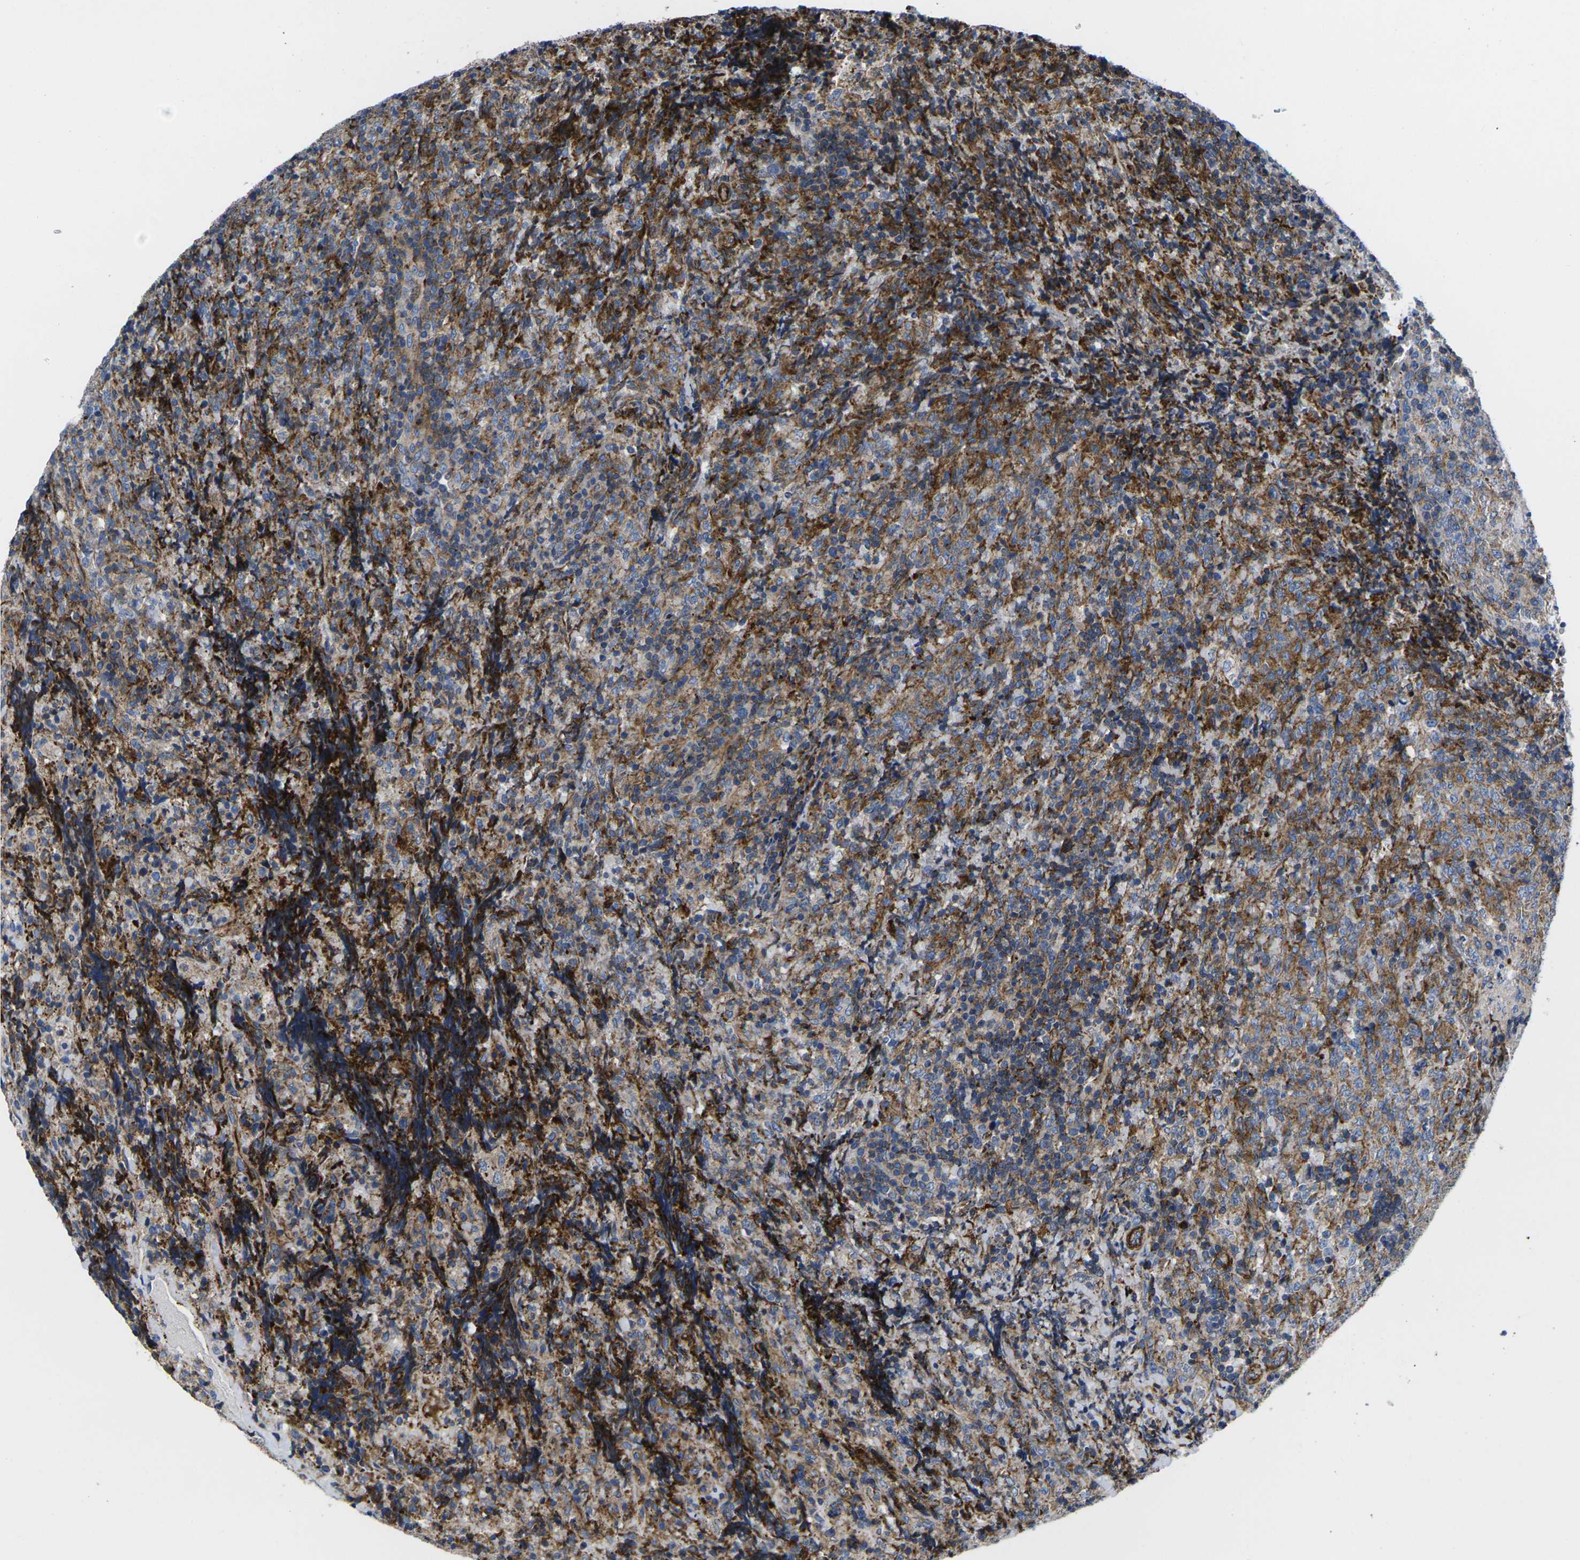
{"staining": {"intensity": "moderate", "quantity": ">75%", "location": "cytoplasmic/membranous"}, "tissue": "lymphoma", "cell_type": "Tumor cells", "image_type": "cancer", "snomed": [{"axis": "morphology", "description": "Malignant lymphoma, non-Hodgkin's type, High grade"}, {"axis": "topography", "description": "Tonsil"}], "caption": "Moderate cytoplasmic/membranous protein expression is identified in approximately >75% of tumor cells in high-grade malignant lymphoma, non-Hodgkin's type. (DAB IHC, brown staining for protein, blue staining for nuclei).", "gene": "GPR4", "patient": {"sex": "female", "age": 36}}